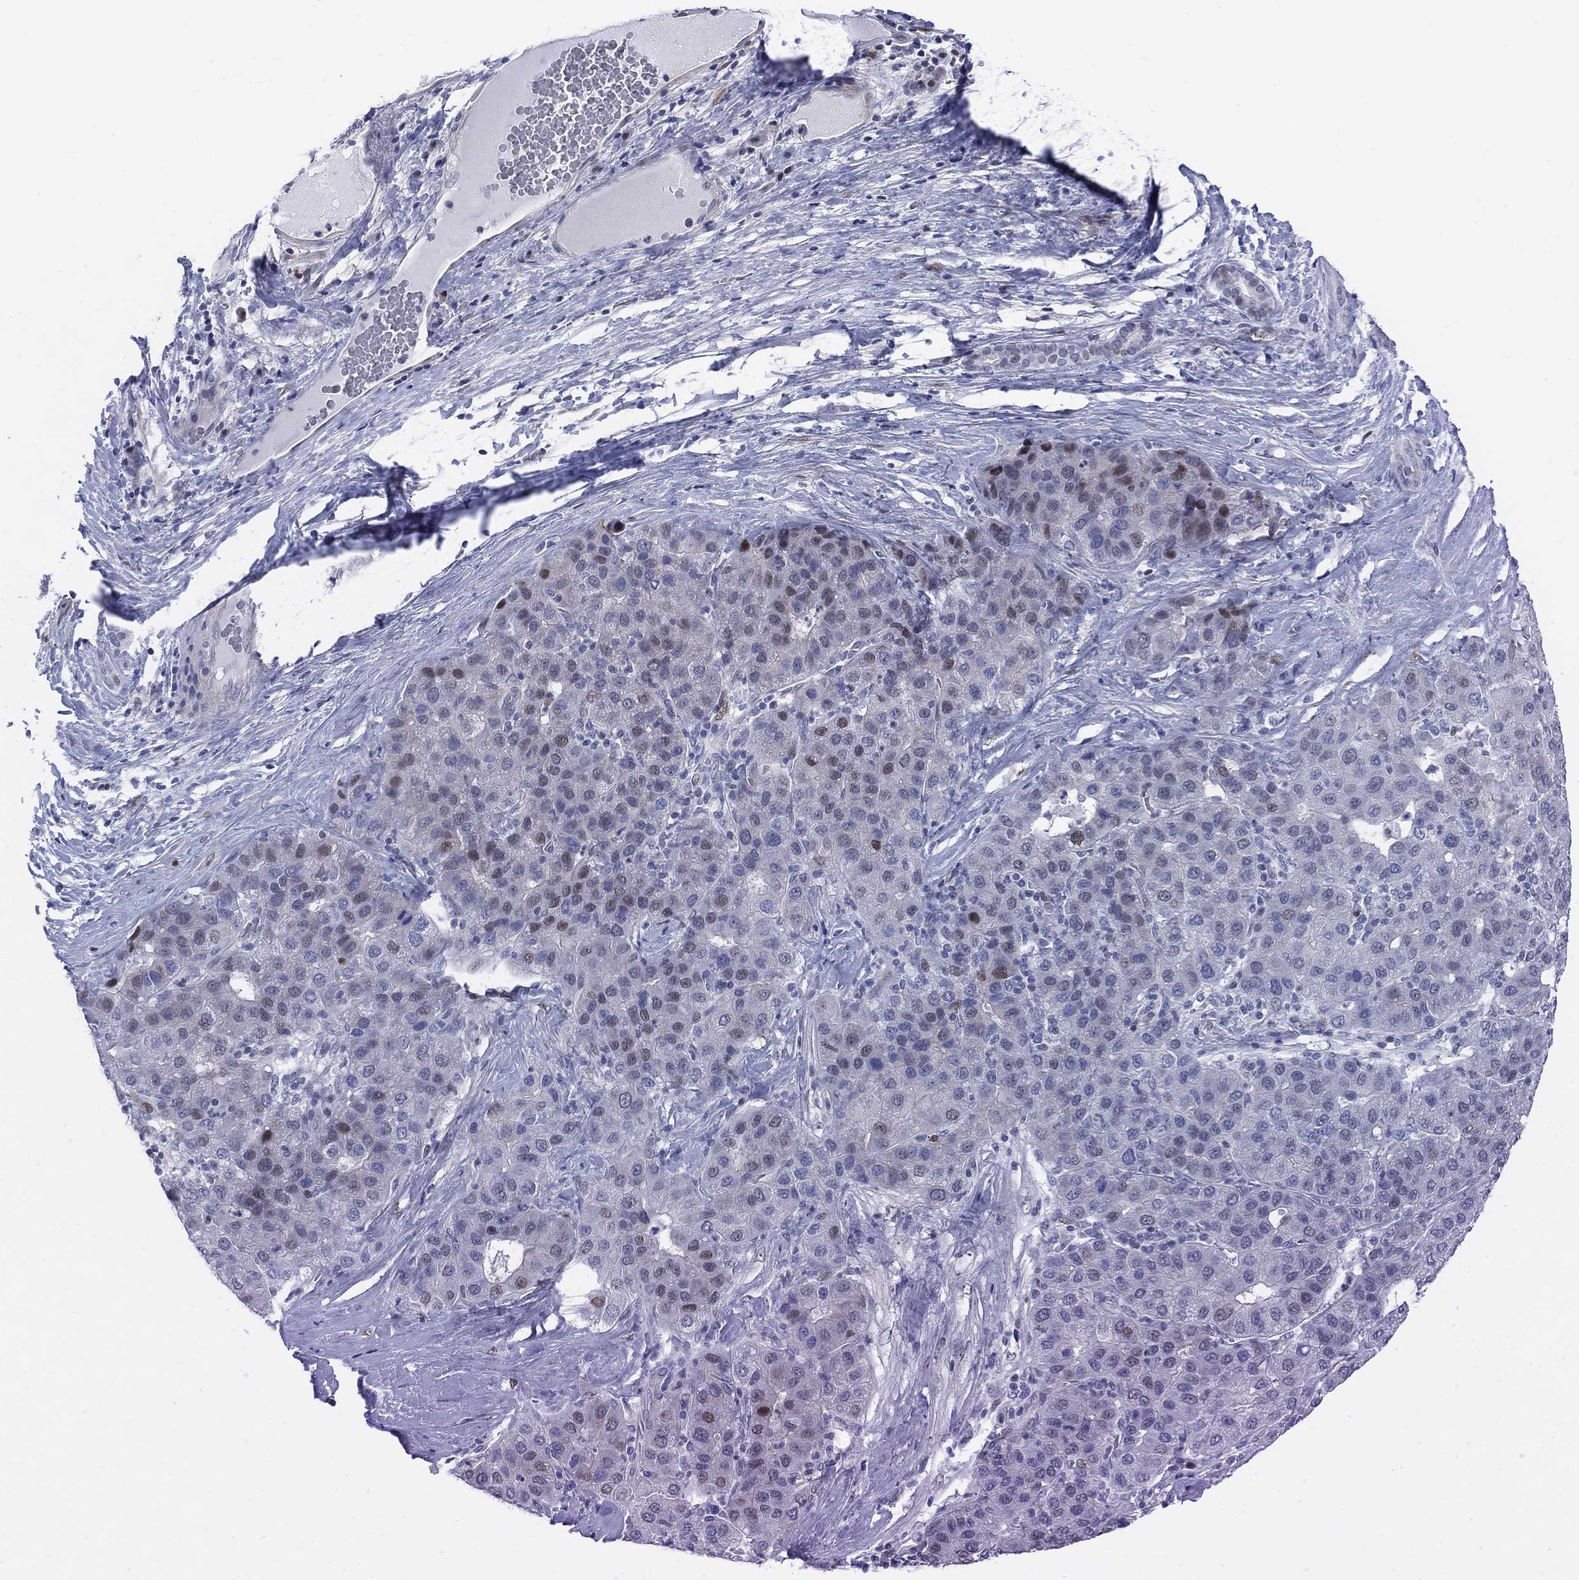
{"staining": {"intensity": "moderate", "quantity": "<25%", "location": "nuclear"}, "tissue": "liver cancer", "cell_type": "Tumor cells", "image_type": "cancer", "snomed": [{"axis": "morphology", "description": "Carcinoma, Hepatocellular, NOS"}, {"axis": "topography", "description": "Liver"}], "caption": "Liver hepatocellular carcinoma stained with immunohistochemistry (IHC) exhibits moderate nuclear staining in approximately <25% of tumor cells. (DAB (3,3'-diaminobenzidine) IHC, brown staining for protein, blue staining for nuclei).", "gene": "MYO3A", "patient": {"sex": "male", "age": 65}}